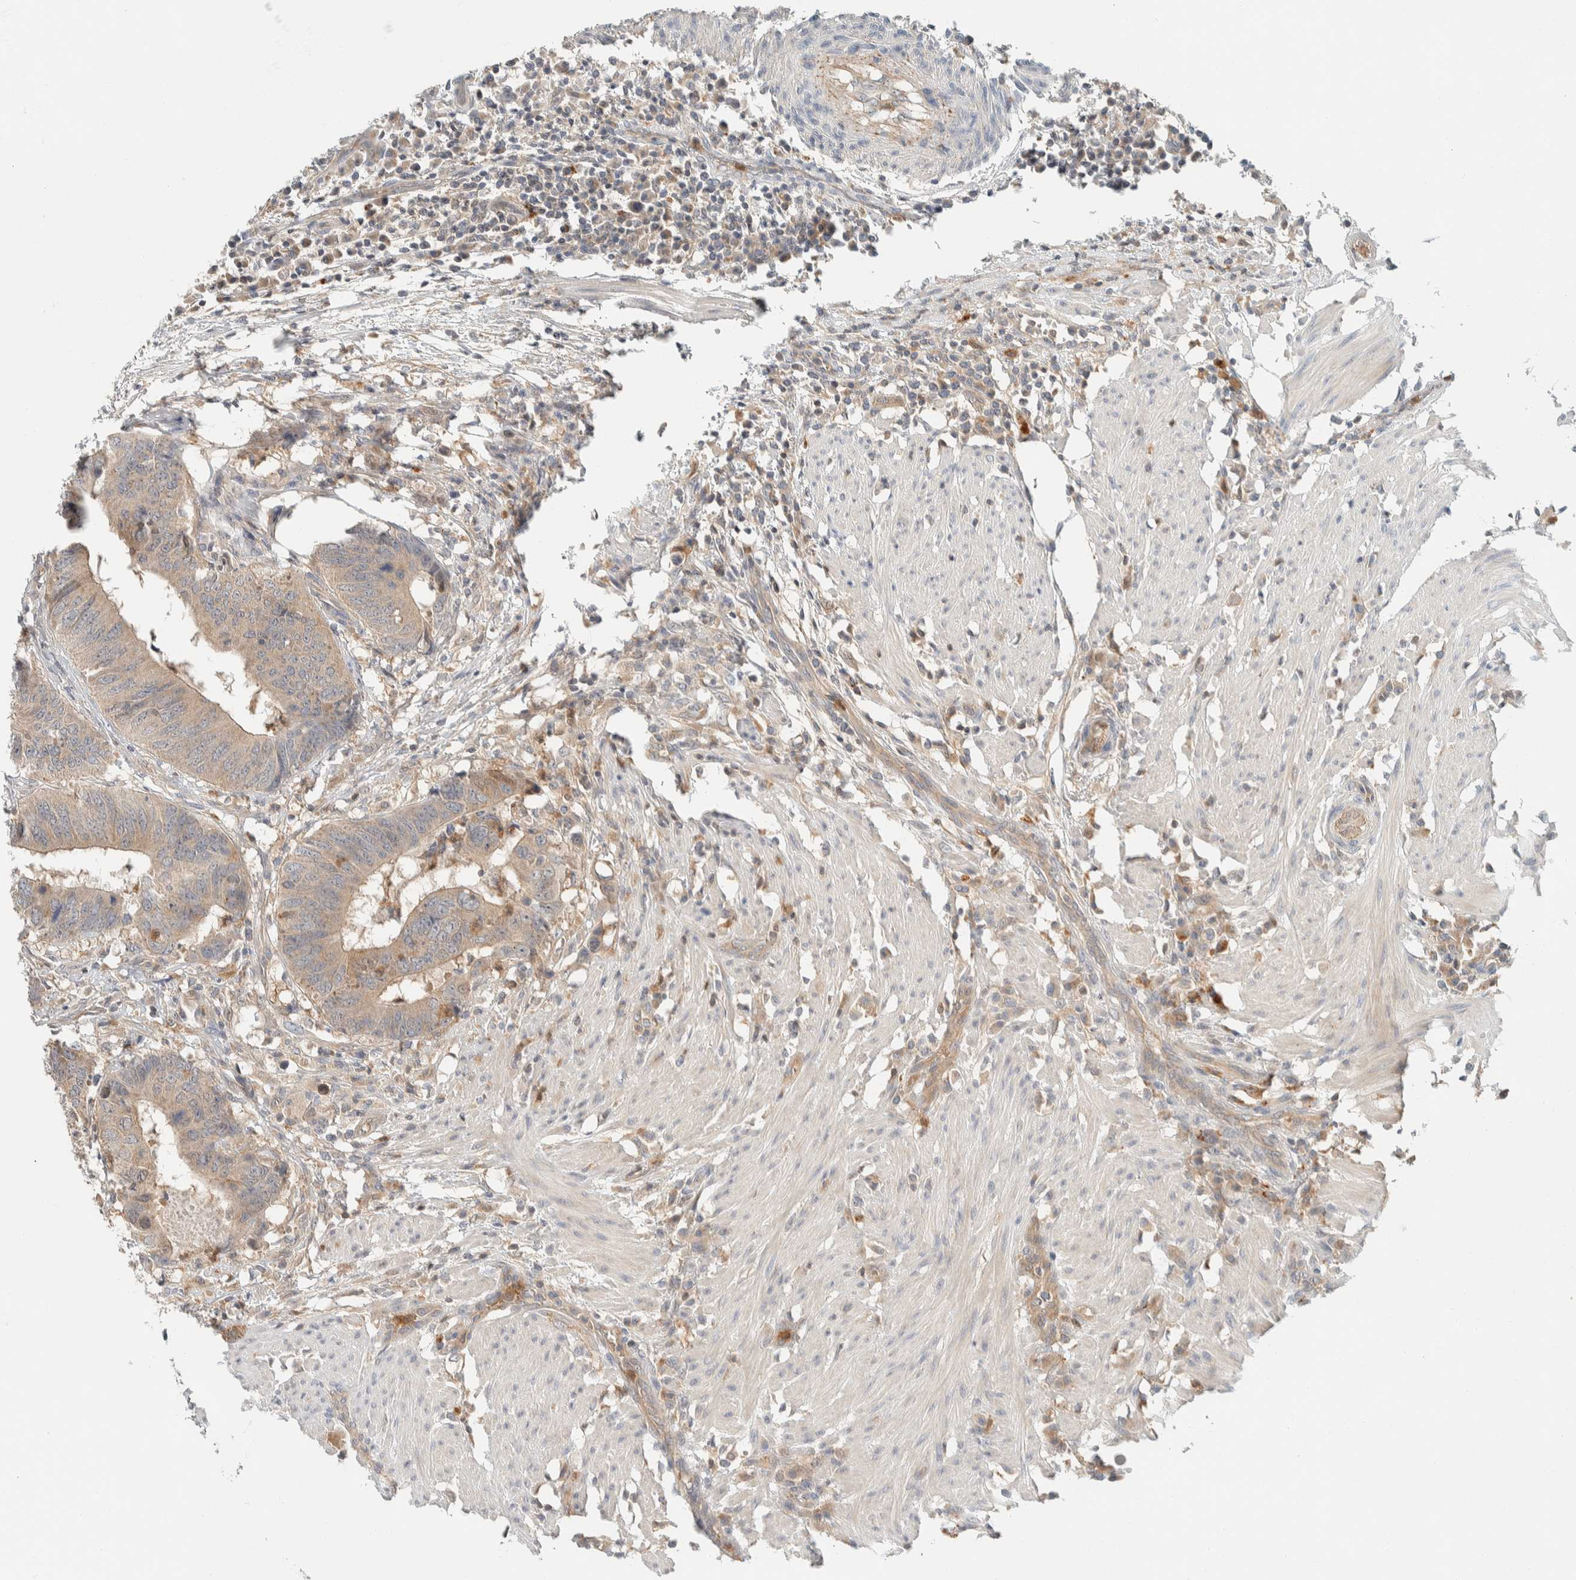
{"staining": {"intensity": "weak", "quantity": ">75%", "location": "cytoplasmic/membranous"}, "tissue": "colorectal cancer", "cell_type": "Tumor cells", "image_type": "cancer", "snomed": [{"axis": "morphology", "description": "Adenocarcinoma, NOS"}, {"axis": "topography", "description": "Colon"}], "caption": "Immunohistochemistry (IHC) staining of colorectal adenocarcinoma, which displays low levels of weak cytoplasmic/membranous expression in approximately >75% of tumor cells indicating weak cytoplasmic/membranous protein staining. The staining was performed using DAB (brown) for protein detection and nuclei were counterstained in hematoxylin (blue).", "gene": "GCLM", "patient": {"sex": "male", "age": 56}}